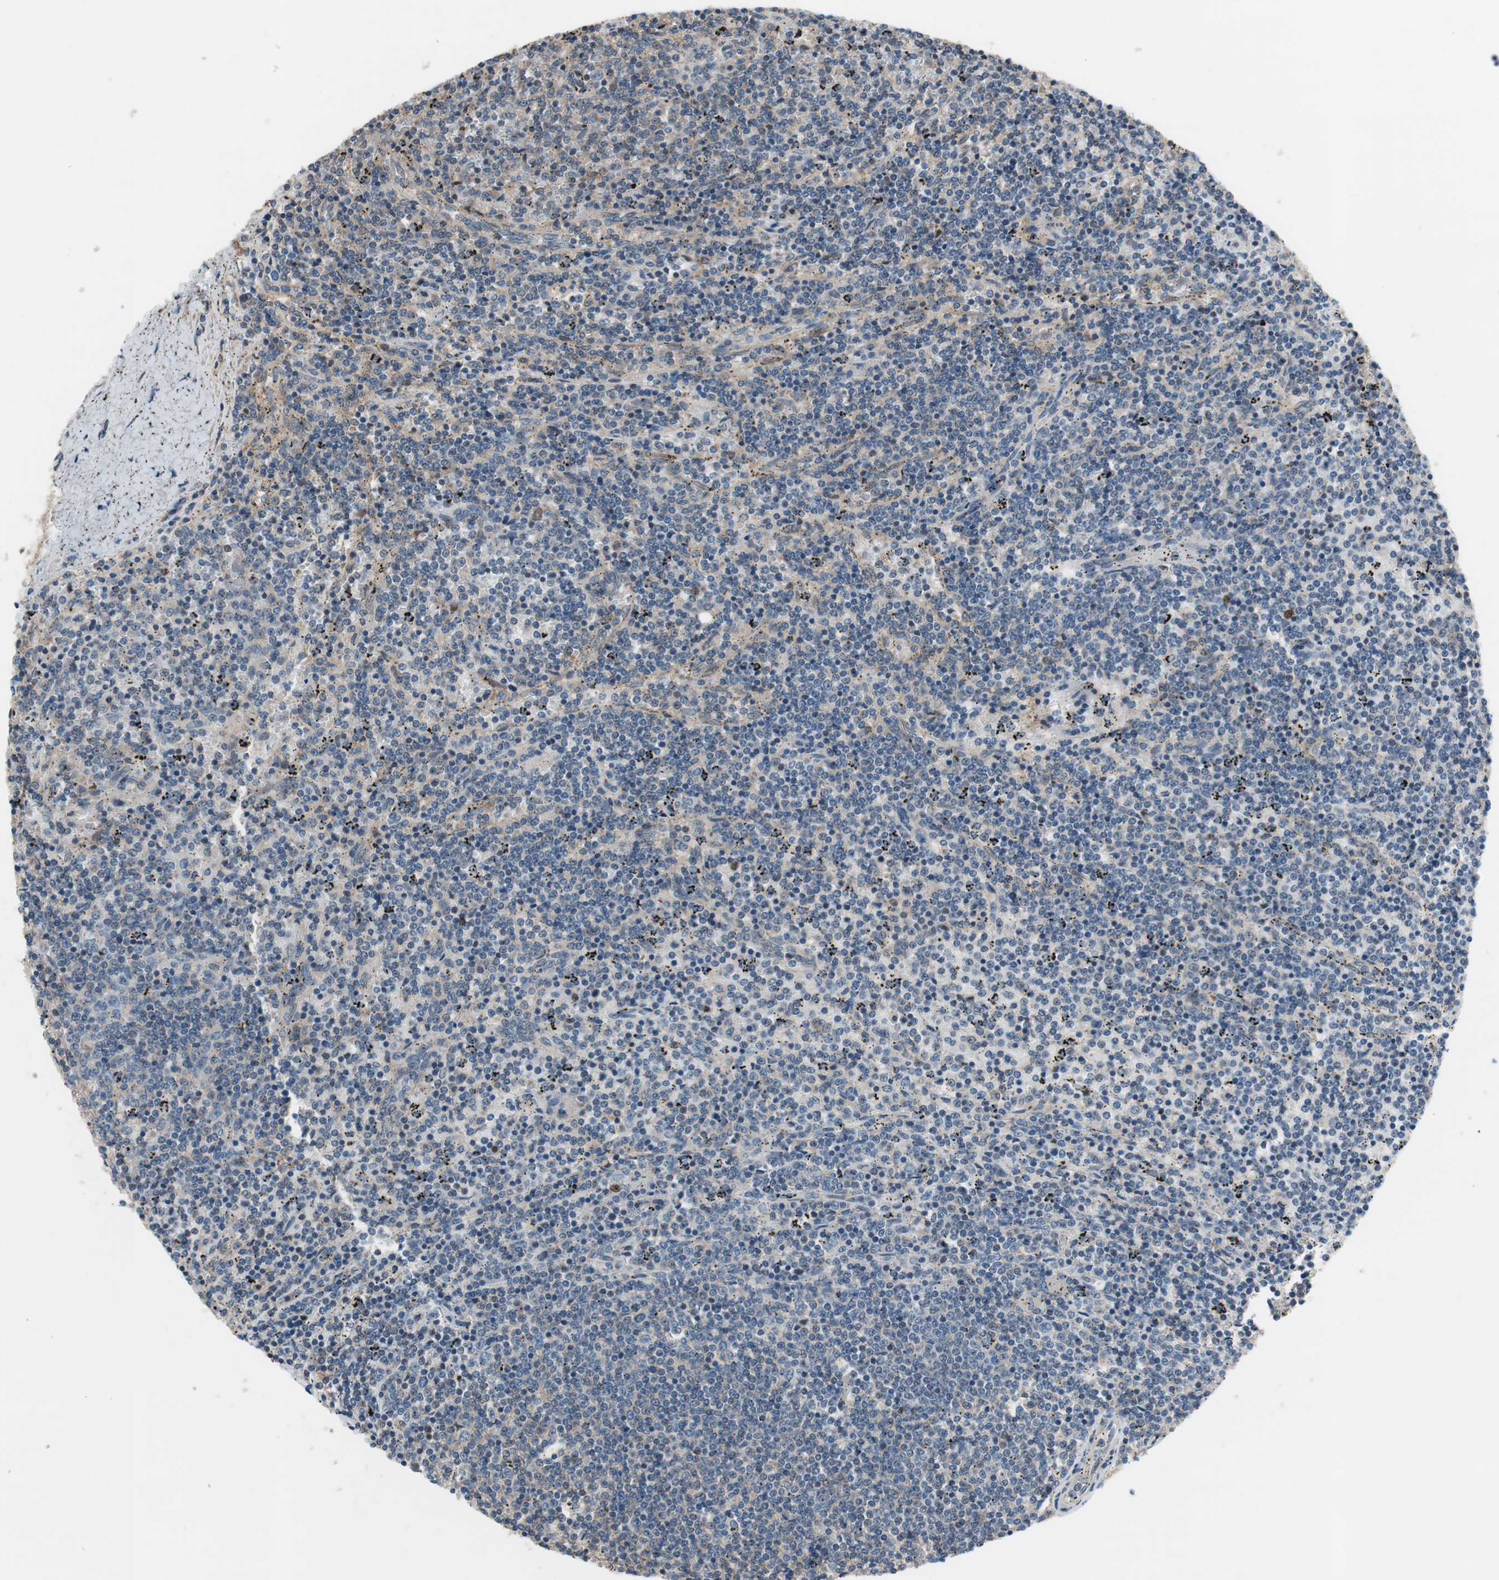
{"staining": {"intensity": "moderate", "quantity": "<25%", "location": "nuclear"}, "tissue": "lymphoma", "cell_type": "Tumor cells", "image_type": "cancer", "snomed": [{"axis": "morphology", "description": "Malignant lymphoma, non-Hodgkin's type, Low grade"}, {"axis": "topography", "description": "Spleen"}], "caption": "Approximately <25% of tumor cells in low-grade malignant lymphoma, non-Hodgkin's type display moderate nuclear protein staining as visualized by brown immunohistochemical staining.", "gene": "CALML3", "patient": {"sex": "female", "age": 50}}